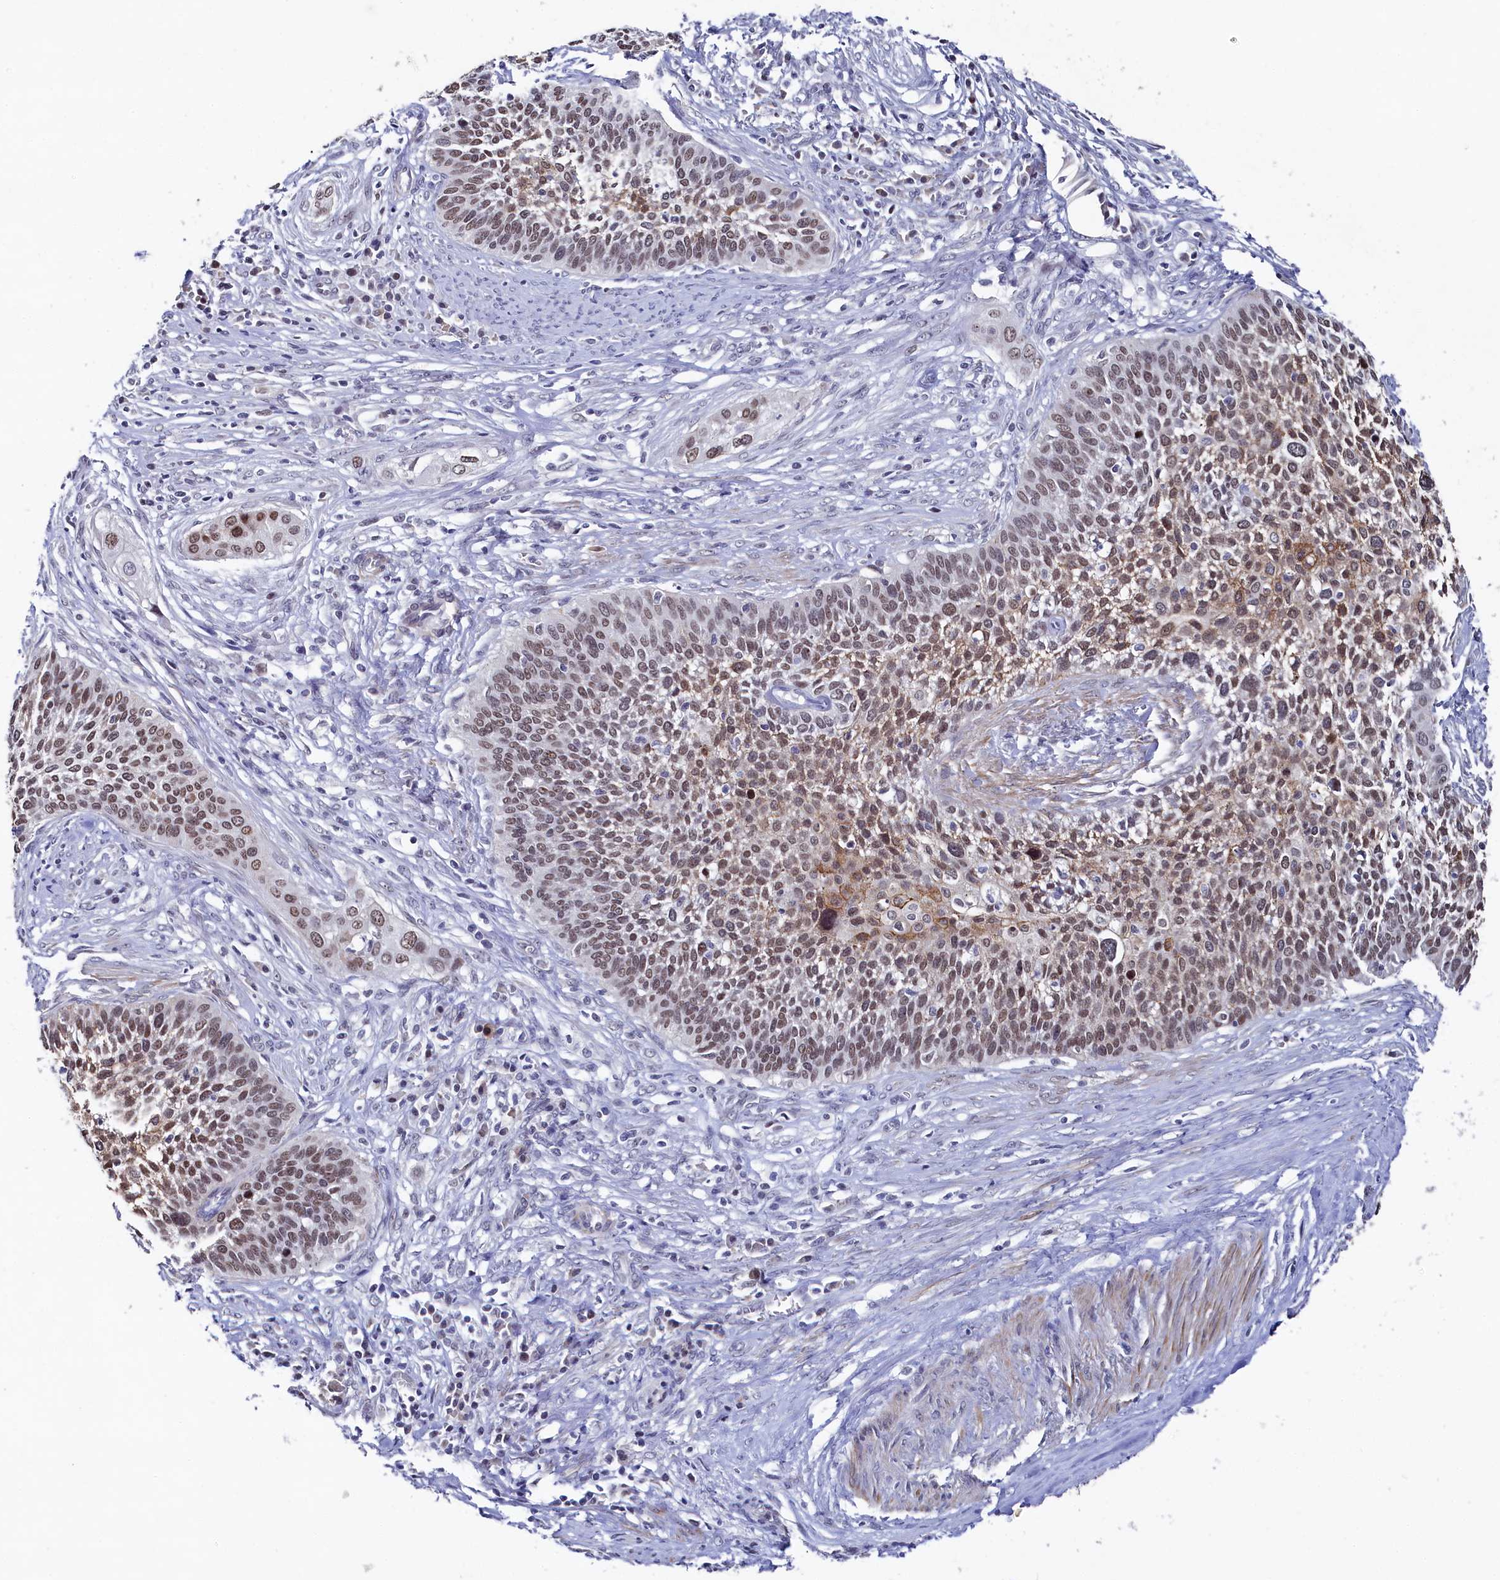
{"staining": {"intensity": "moderate", "quantity": ">75%", "location": "nuclear"}, "tissue": "cervical cancer", "cell_type": "Tumor cells", "image_type": "cancer", "snomed": [{"axis": "morphology", "description": "Squamous cell carcinoma, NOS"}, {"axis": "topography", "description": "Cervix"}], "caption": "Protein staining of cervical squamous cell carcinoma tissue reveals moderate nuclear positivity in about >75% of tumor cells.", "gene": "TIGD4", "patient": {"sex": "female", "age": 34}}